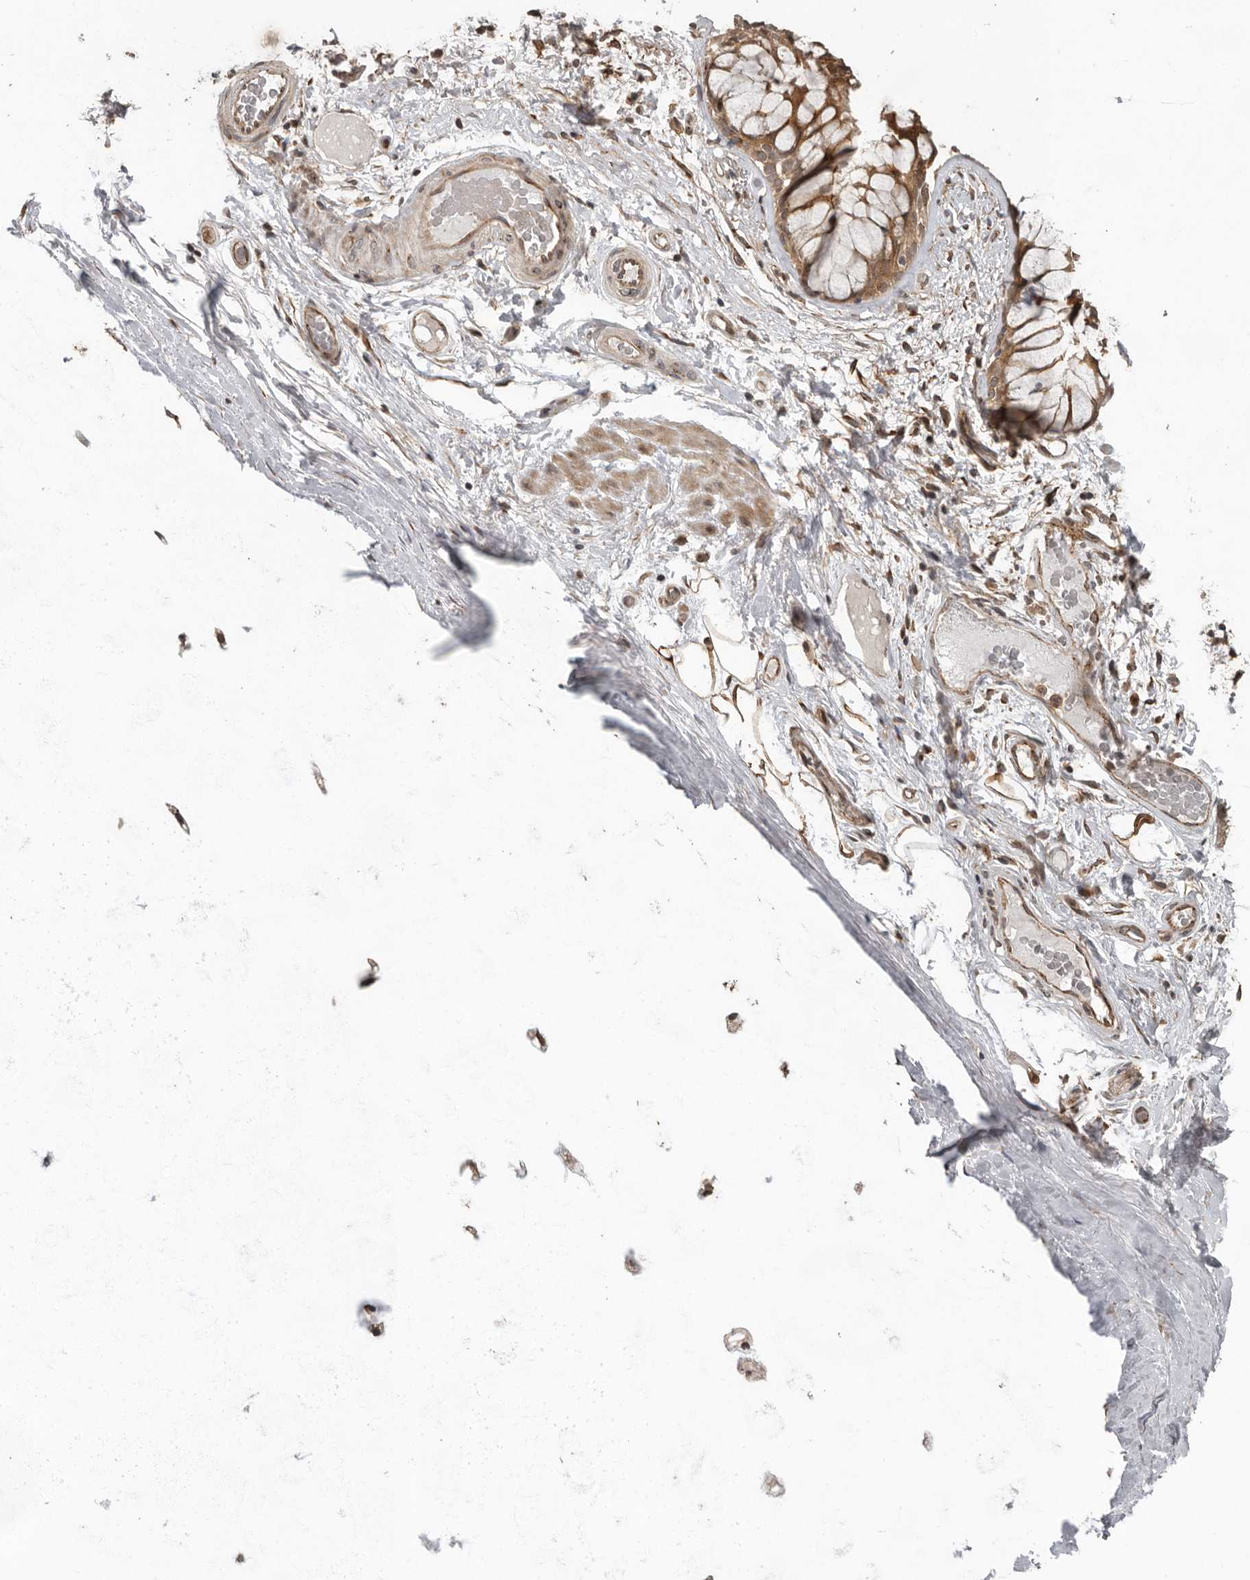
{"staining": {"intensity": "weak", "quantity": "25%-75%", "location": "cytoplasmic/membranous"}, "tissue": "adipose tissue", "cell_type": "Adipocytes", "image_type": "normal", "snomed": [{"axis": "morphology", "description": "Normal tissue, NOS"}, {"axis": "topography", "description": "Bronchus"}], "caption": "Adipocytes show weak cytoplasmic/membranous positivity in approximately 25%-75% of cells in benign adipose tissue. The protein of interest is shown in brown color, while the nuclei are stained blue.", "gene": "CEP350", "patient": {"sex": "male", "age": 66}}